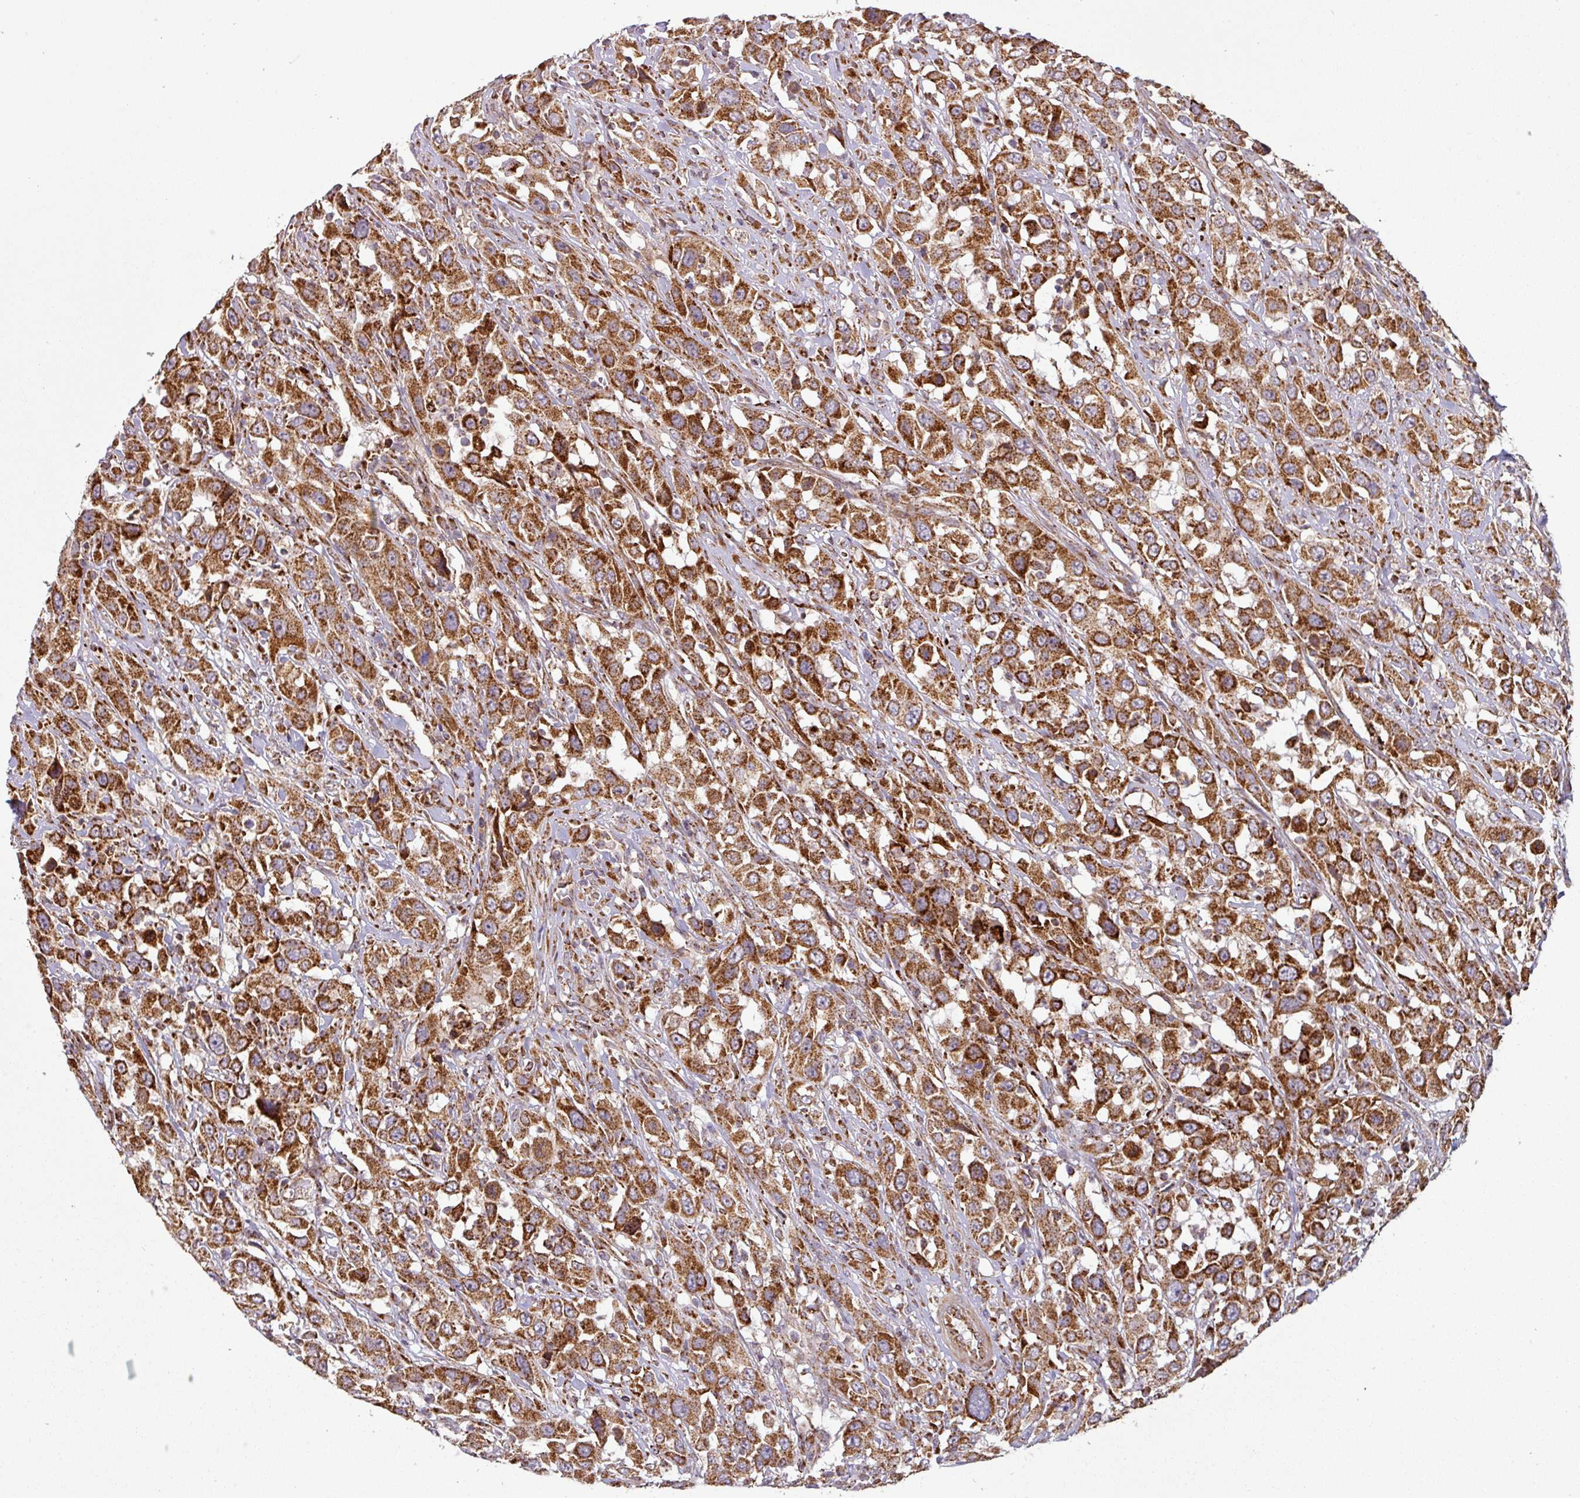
{"staining": {"intensity": "strong", "quantity": ">75%", "location": "cytoplasmic/membranous"}, "tissue": "urothelial cancer", "cell_type": "Tumor cells", "image_type": "cancer", "snomed": [{"axis": "morphology", "description": "Urothelial carcinoma, High grade"}, {"axis": "topography", "description": "Urinary bladder"}], "caption": "An image of urothelial carcinoma (high-grade) stained for a protein displays strong cytoplasmic/membranous brown staining in tumor cells.", "gene": "GPD2", "patient": {"sex": "male", "age": 61}}